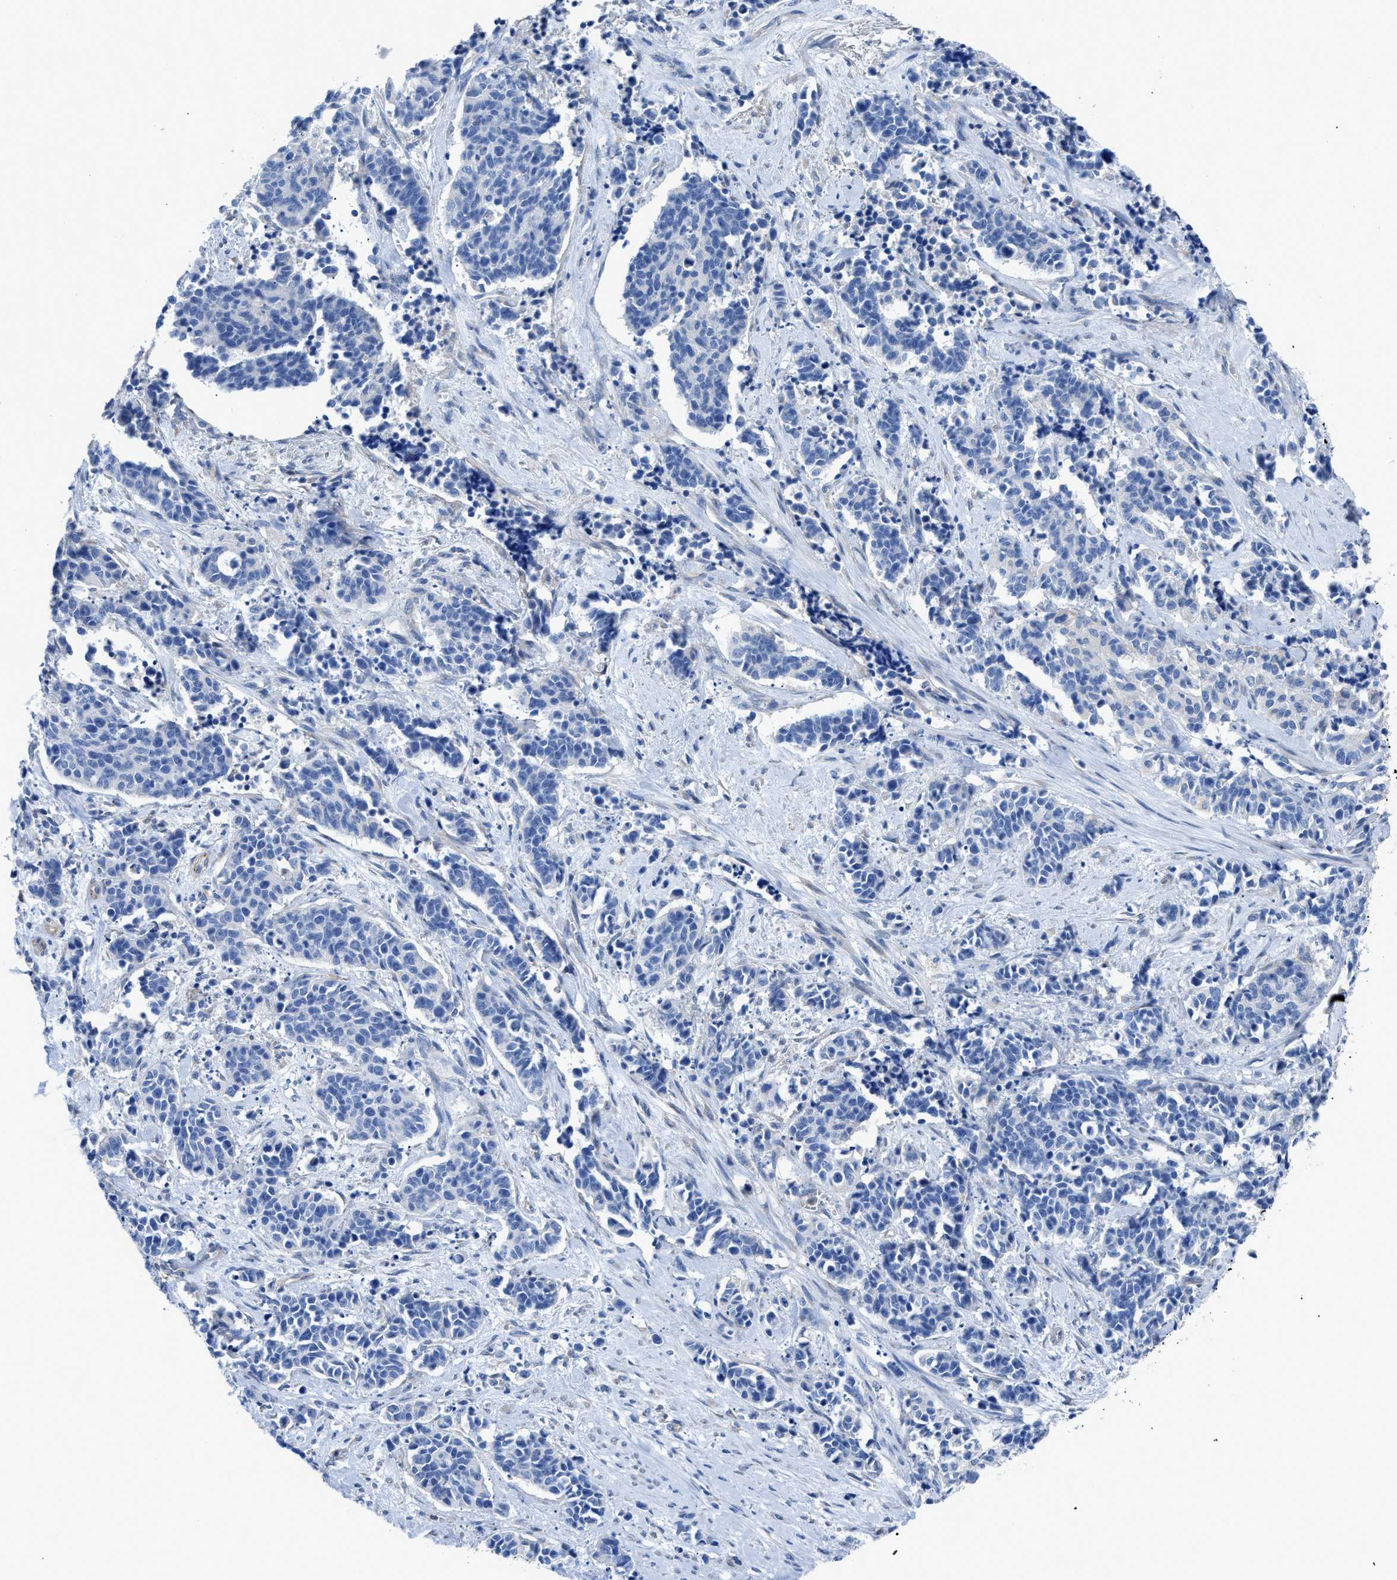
{"staining": {"intensity": "negative", "quantity": "none", "location": "none"}, "tissue": "cervical cancer", "cell_type": "Tumor cells", "image_type": "cancer", "snomed": [{"axis": "morphology", "description": "Squamous cell carcinoma, NOS"}, {"axis": "topography", "description": "Cervix"}], "caption": "IHC image of cervical squamous cell carcinoma stained for a protein (brown), which displays no positivity in tumor cells. (DAB (3,3'-diaminobenzidine) IHC visualized using brightfield microscopy, high magnification).", "gene": "ITPR1", "patient": {"sex": "female", "age": 35}}